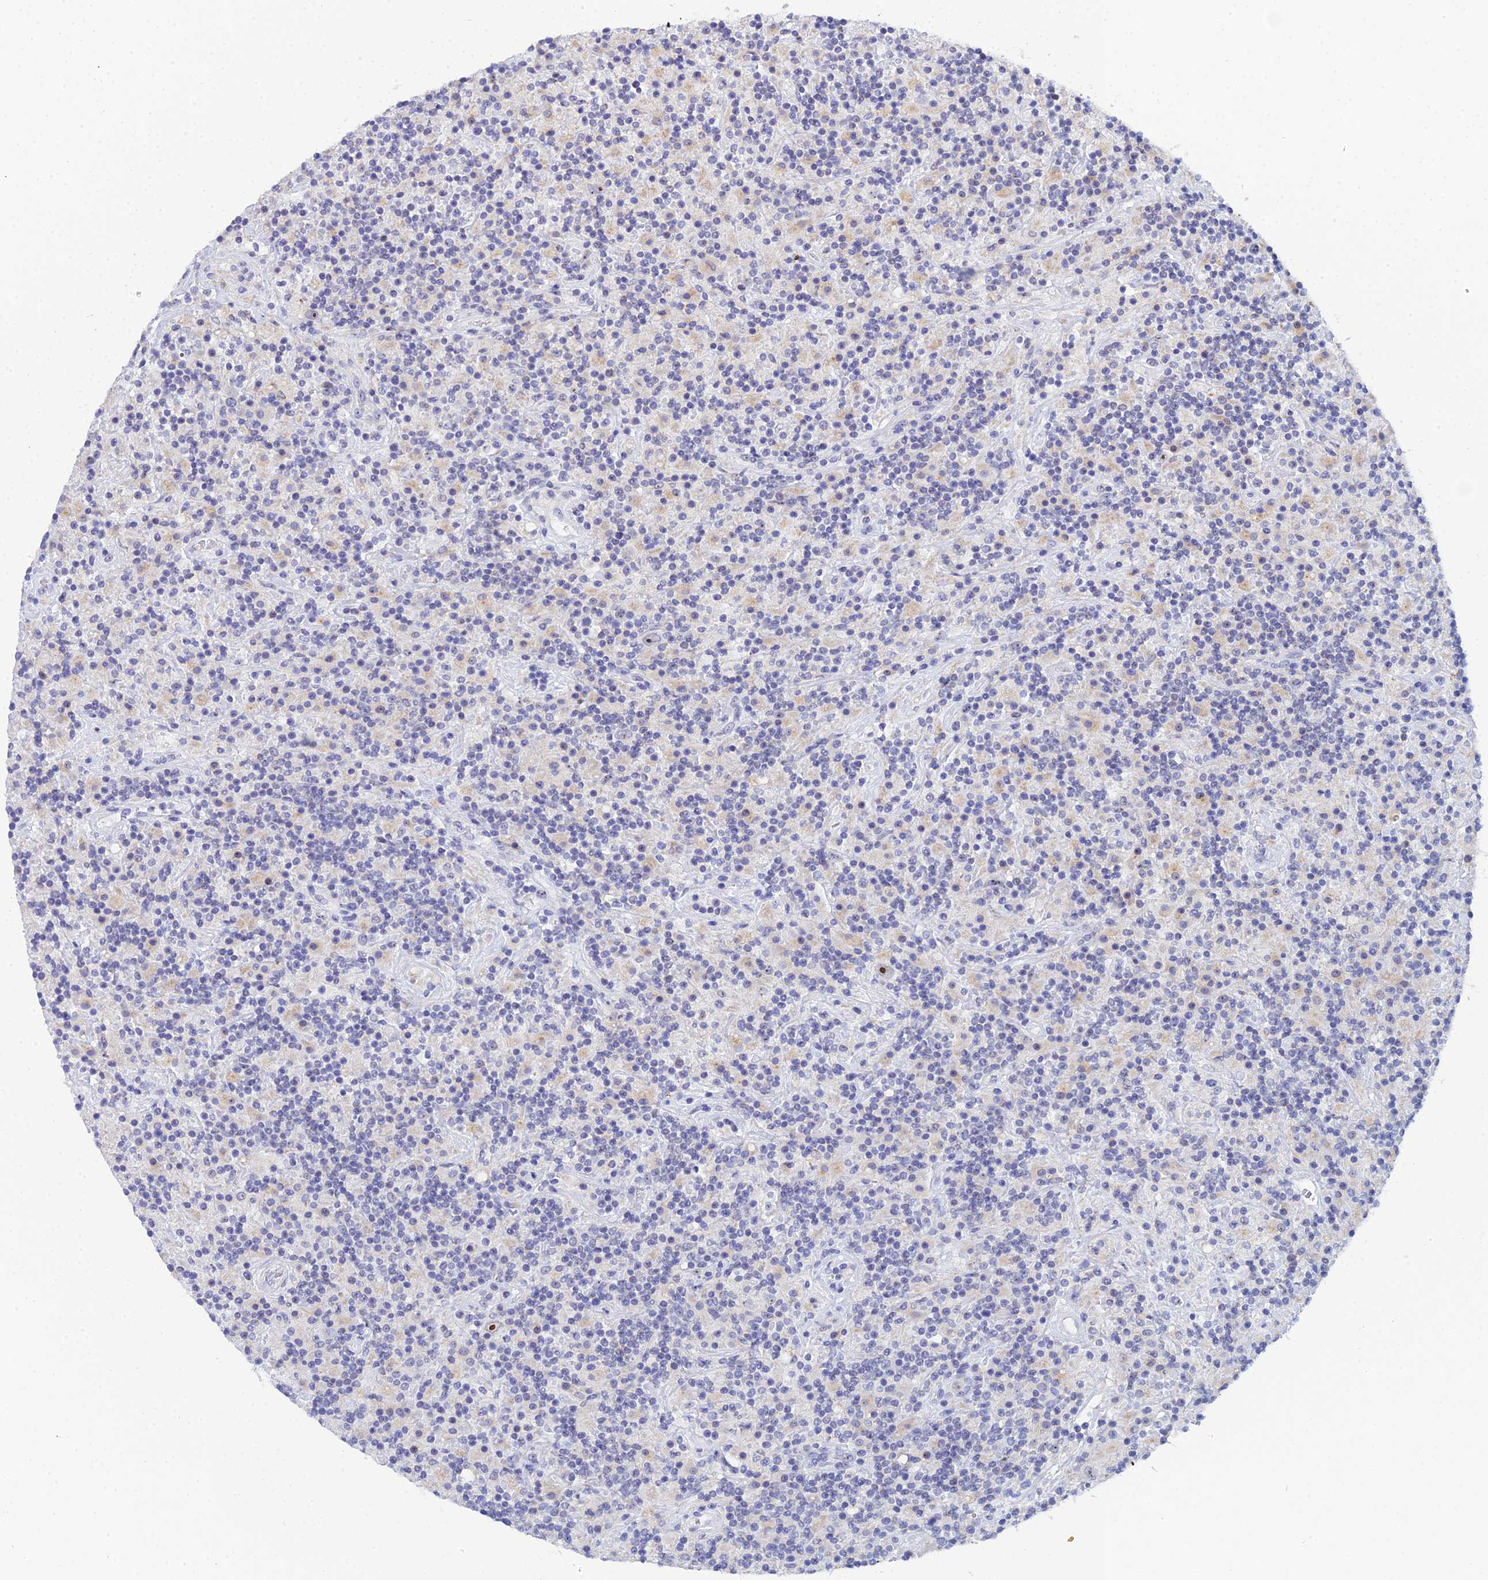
{"staining": {"intensity": "moderate", "quantity": ">75%", "location": "nuclear"}, "tissue": "lymphoma", "cell_type": "Tumor cells", "image_type": "cancer", "snomed": [{"axis": "morphology", "description": "Hodgkin's disease, NOS"}, {"axis": "topography", "description": "Lymph node"}], "caption": "Moderate nuclear positivity is appreciated in about >75% of tumor cells in Hodgkin's disease. Immunohistochemistry (ihc) stains the protein in brown and the nuclei are stained blue.", "gene": "PLPP4", "patient": {"sex": "male", "age": 70}}